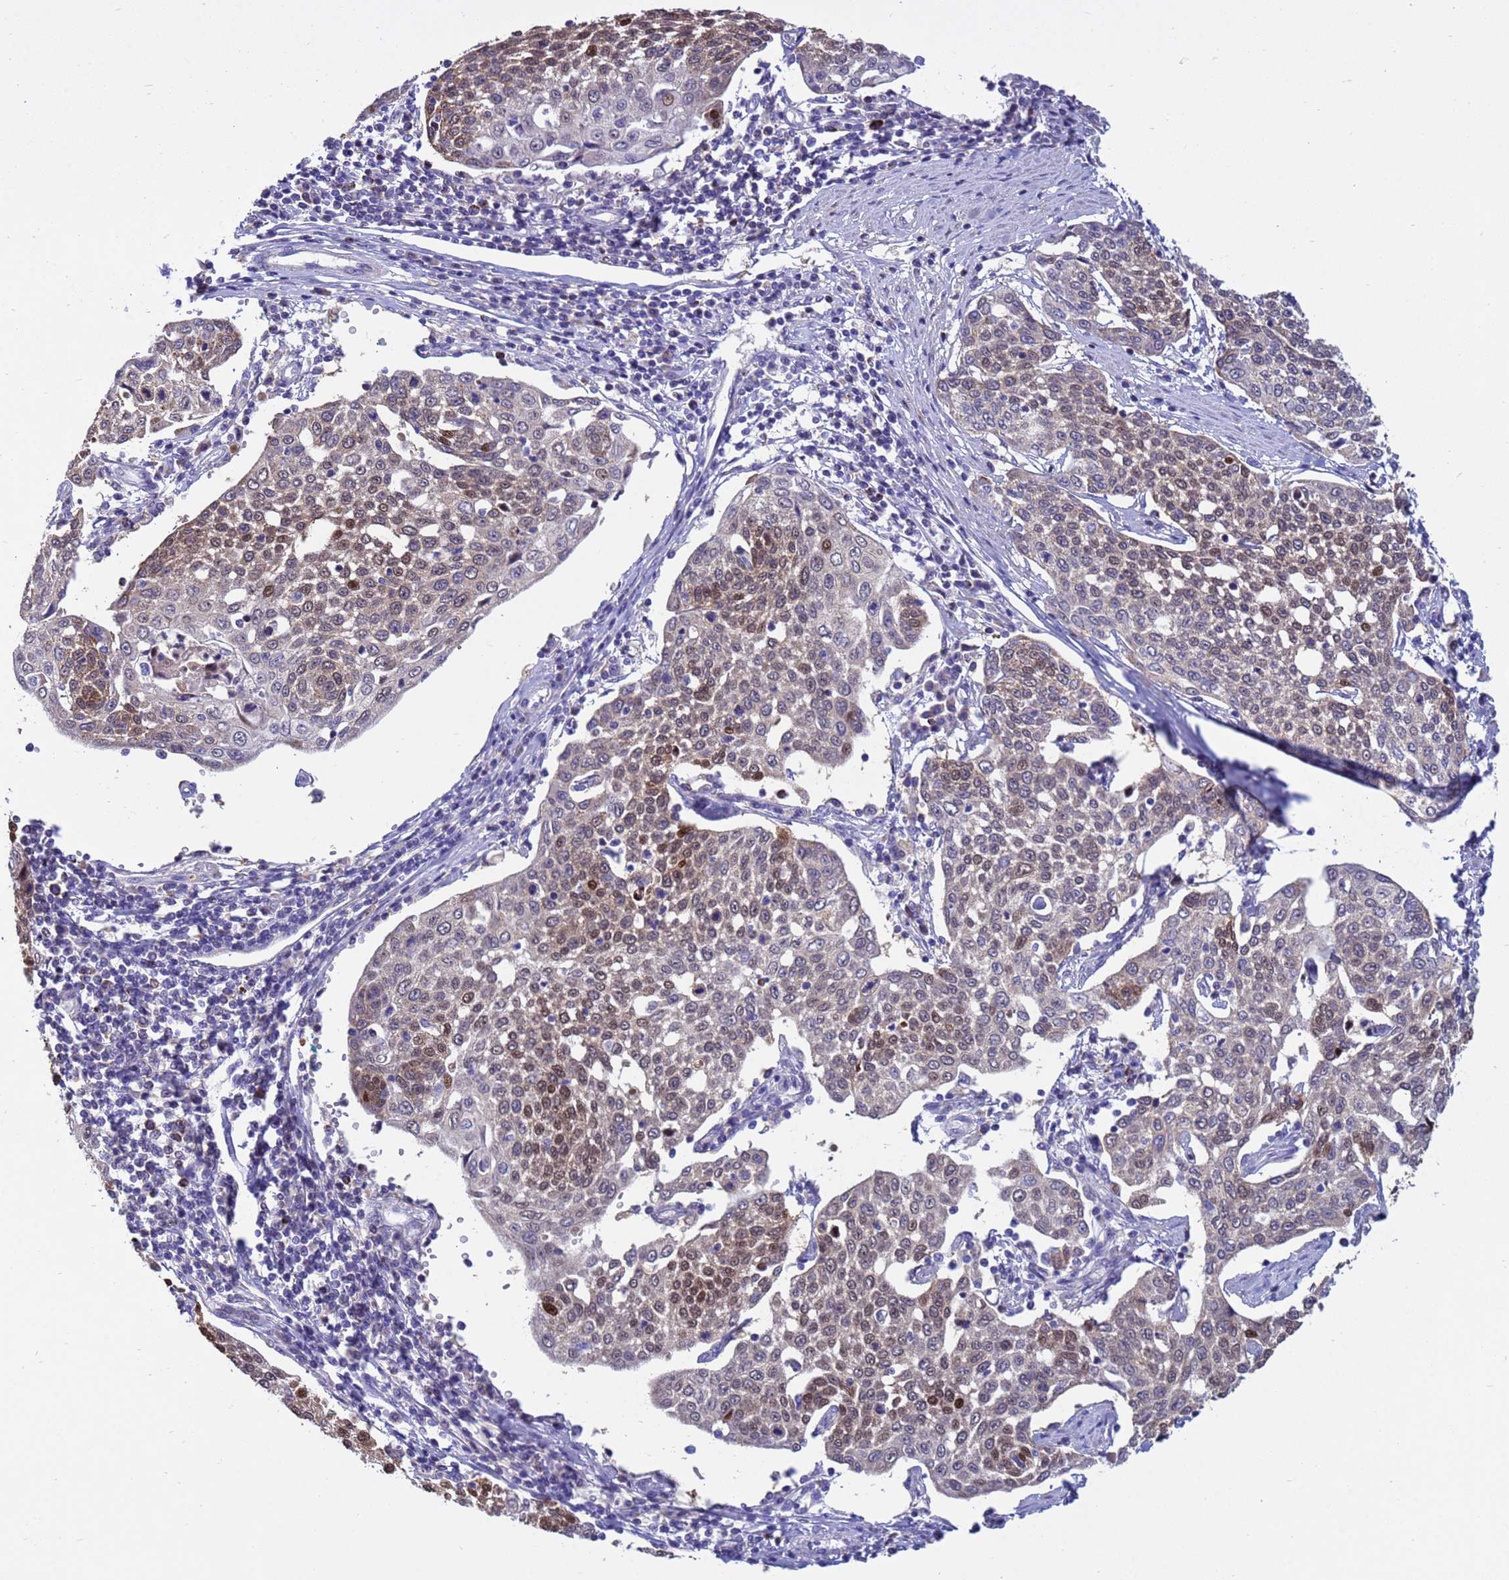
{"staining": {"intensity": "strong", "quantity": "25%-75%", "location": "cytoplasmic/membranous,nuclear"}, "tissue": "cervical cancer", "cell_type": "Tumor cells", "image_type": "cancer", "snomed": [{"axis": "morphology", "description": "Squamous cell carcinoma, NOS"}, {"axis": "topography", "description": "Cervix"}], "caption": "Tumor cells exhibit high levels of strong cytoplasmic/membranous and nuclear positivity in approximately 25%-75% of cells in squamous cell carcinoma (cervical).", "gene": "TUBGCP3", "patient": {"sex": "female", "age": 34}}